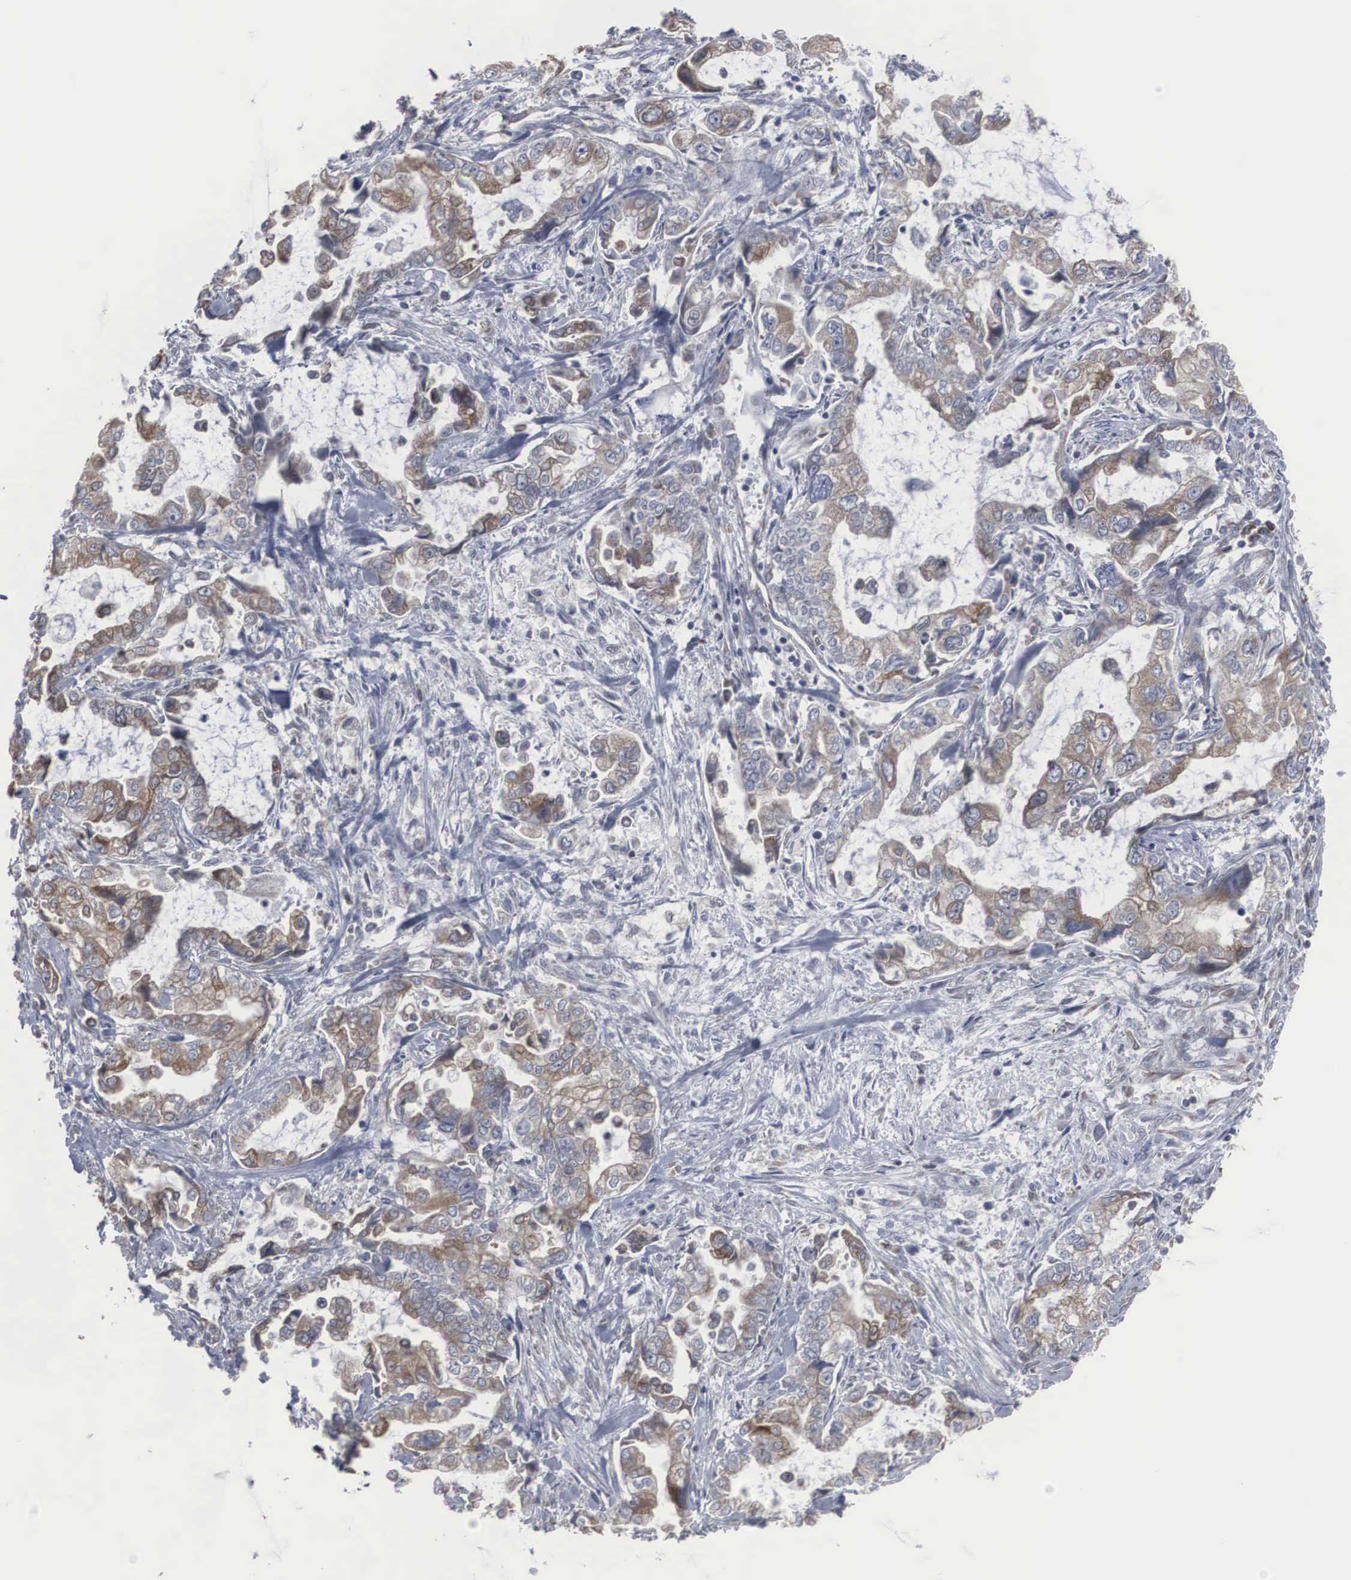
{"staining": {"intensity": "moderate", "quantity": "25%-75%", "location": "cytoplasmic/membranous"}, "tissue": "stomach cancer", "cell_type": "Tumor cells", "image_type": "cancer", "snomed": [{"axis": "morphology", "description": "Adenocarcinoma, NOS"}, {"axis": "topography", "description": "Pancreas"}, {"axis": "topography", "description": "Stomach, upper"}], "caption": "A medium amount of moderate cytoplasmic/membranous staining is identified in approximately 25%-75% of tumor cells in stomach adenocarcinoma tissue. The protein of interest is shown in brown color, while the nuclei are stained blue.", "gene": "MIA2", "patient": {"sex": "male", "age": 77}}